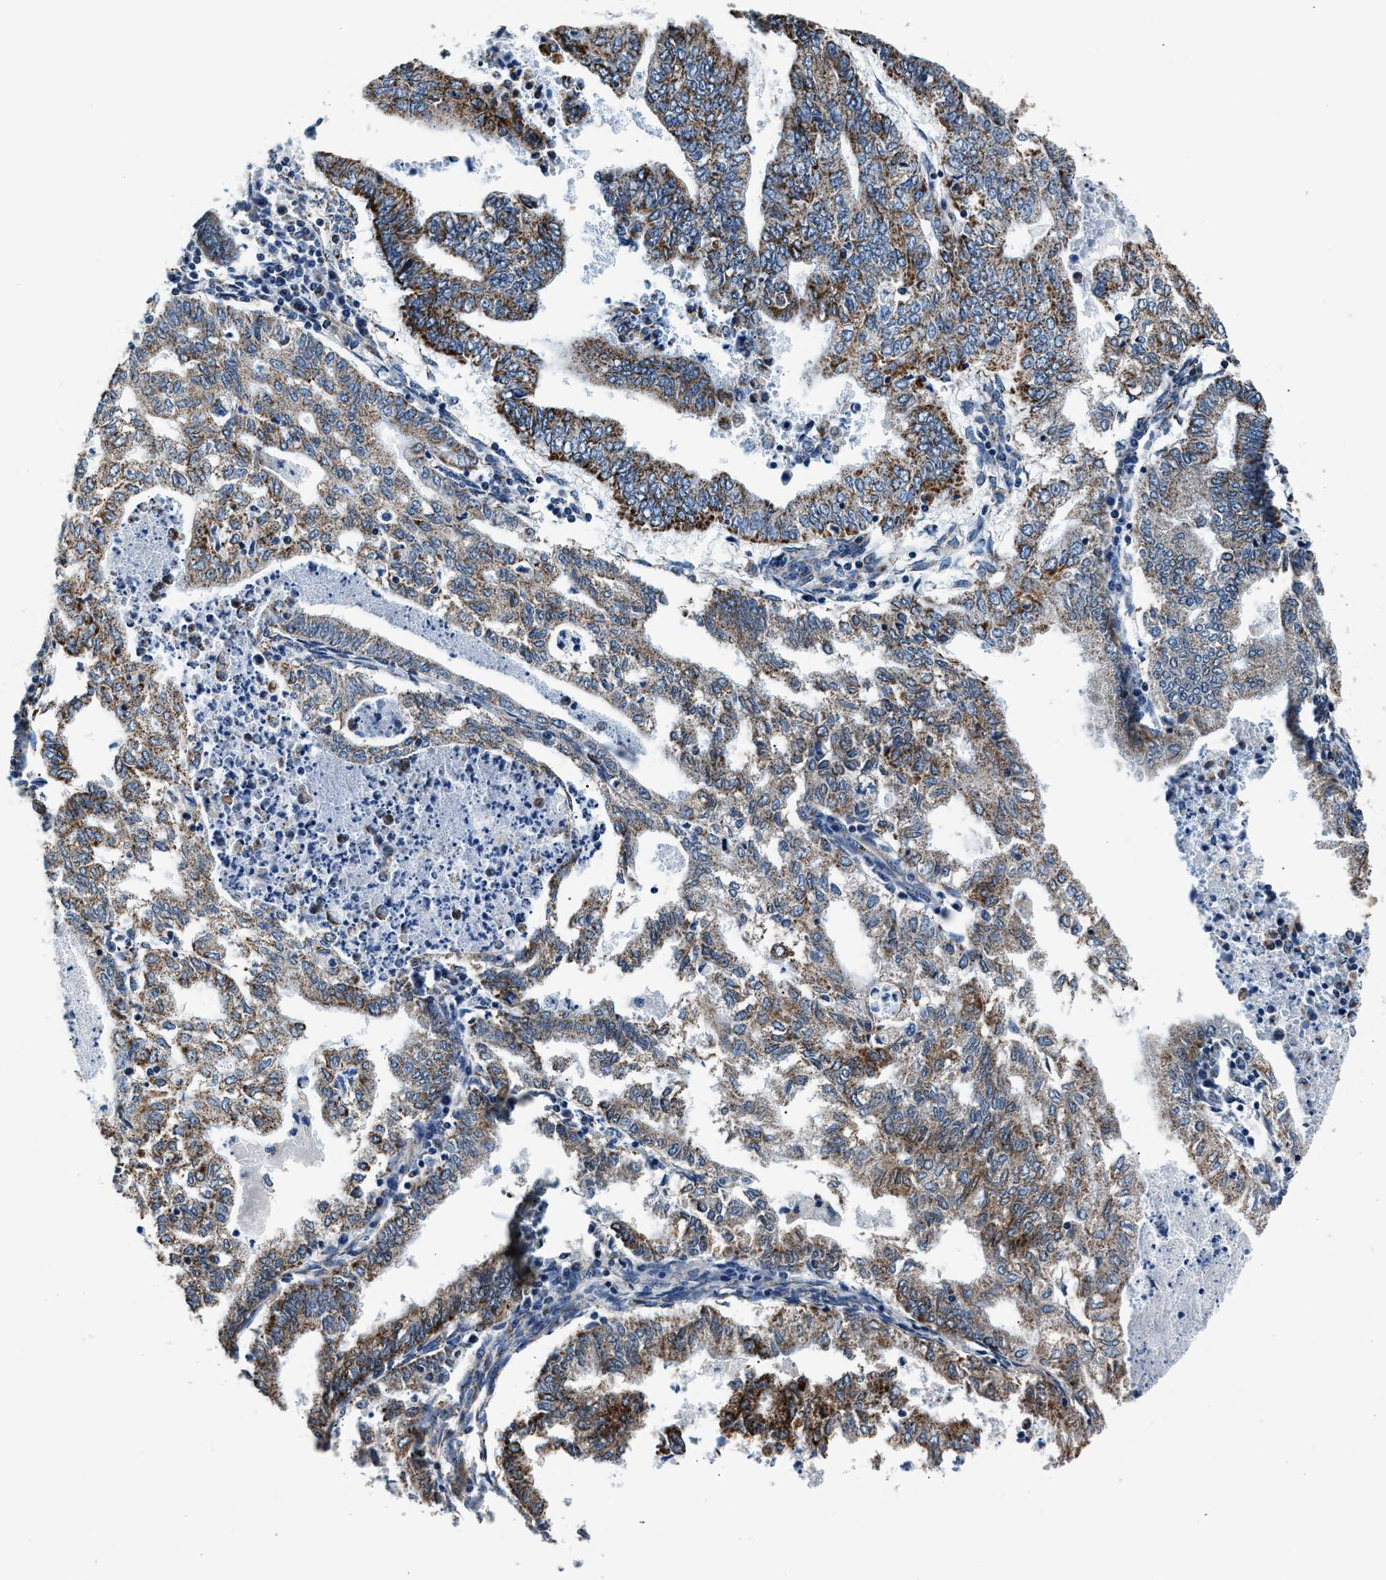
{"staining": {"intensity": "moderate", "quantity": ">75%", "location": "cytoplasmic/membranous"}, "tissue": "endometrial cancer", "cell_type": "Tumor cells", "image_type": "cancer", "snomed": [{"axis": "morphology", "description": "Polyp, NOS"}, {"axis": "morphology", "description": "Adenocarcinoma, NOS"}, {"axis": "morphology", "description": "Adenoma, NOS"}, {"axis": "topography", "description": "Endometrium"}], "caption": "Brown immunohistochemical staining in human endometrial cancer (polyp) demonstrates moderate cytoplasmic/membranous expression in about >75% of tumor cells.", "gene": "HIBADH", "patient": {"sex": "female", "age": 79}}